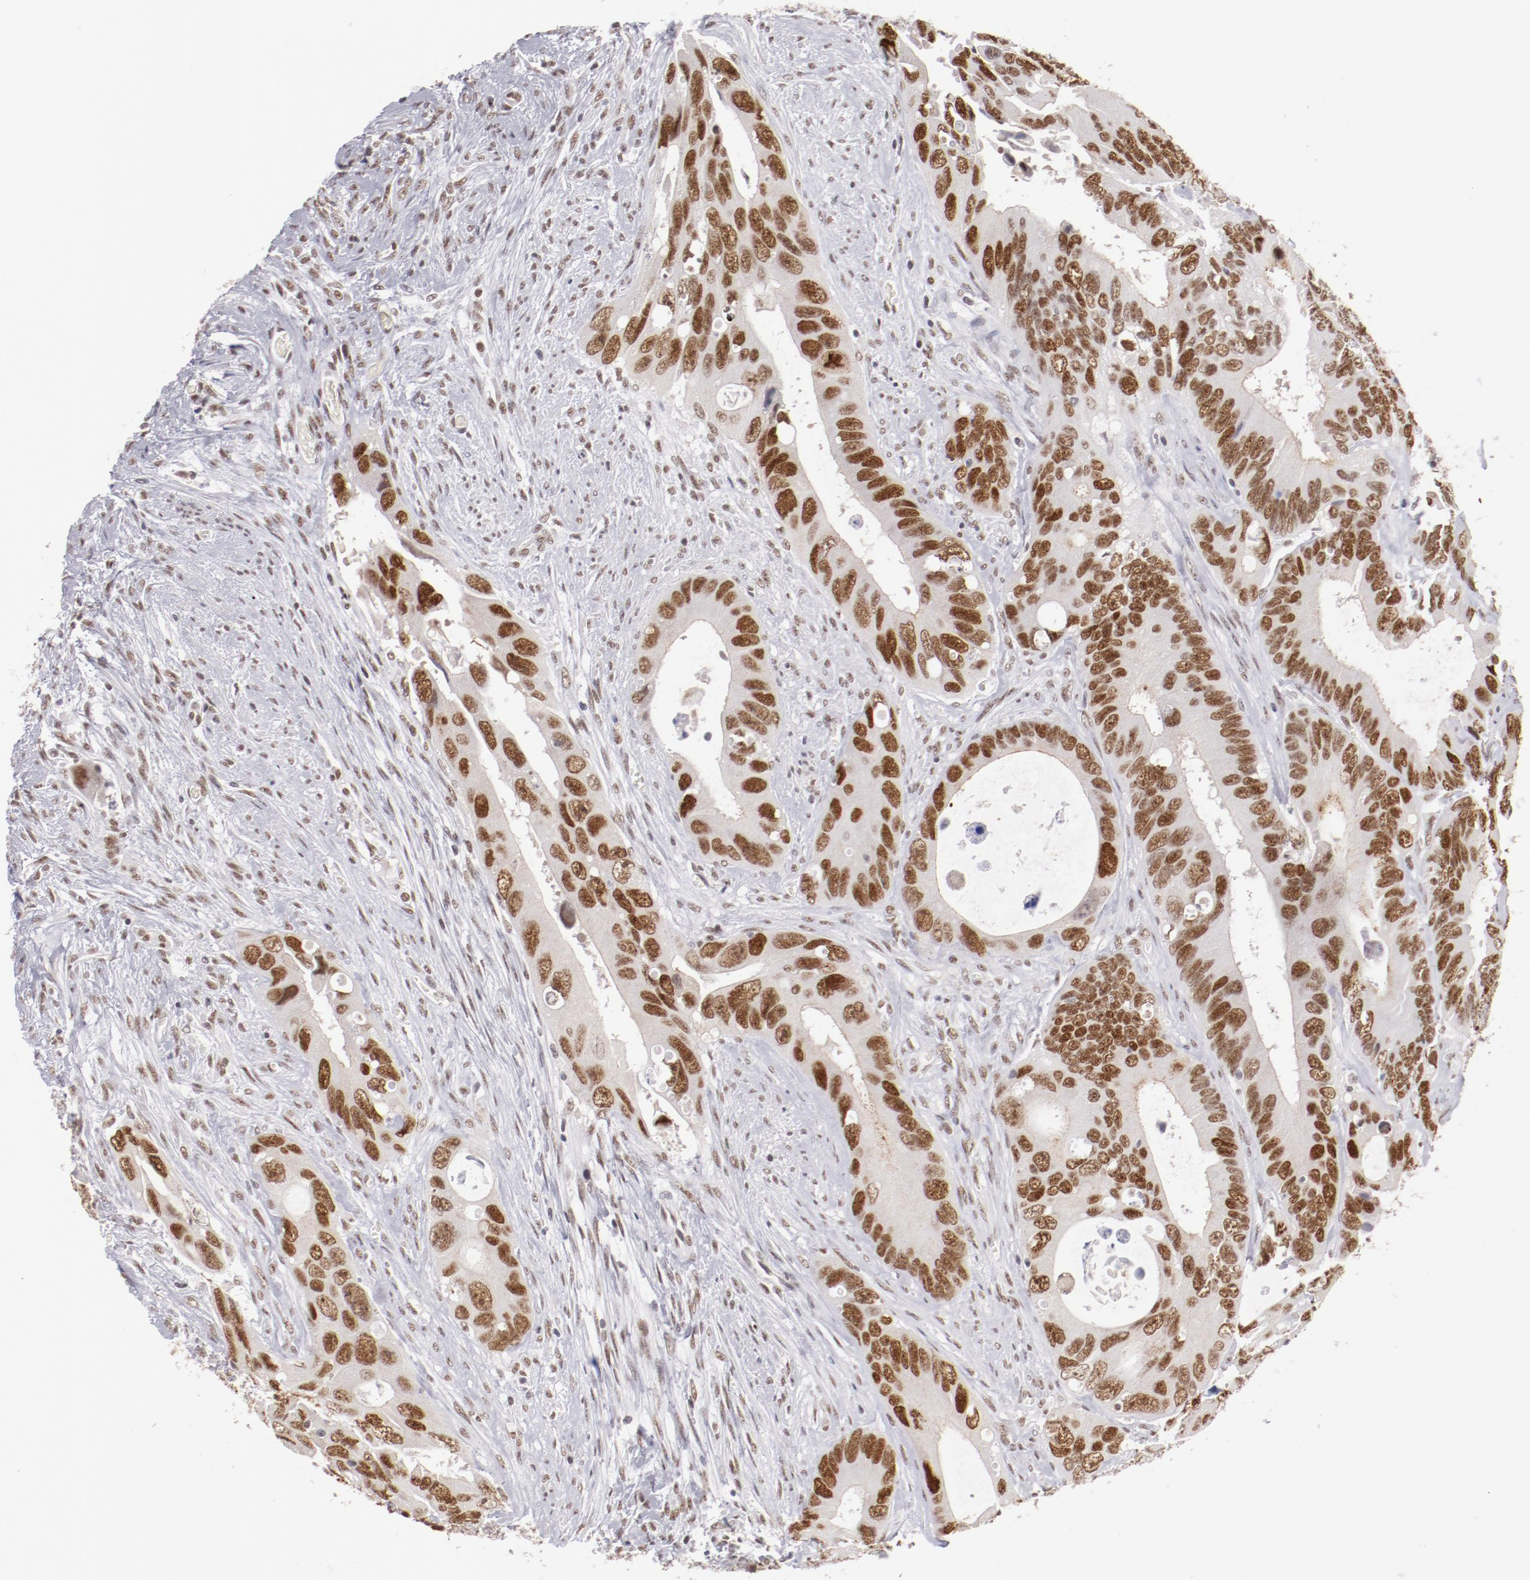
{"staining": {"intensity": "strong", "quantity": ">75%", "location": "nuclear"}, "tissue": "colorectal cancer", "cell_type": "Tumor cells", "image_type": "cancer", "snomed": [{"axis": "morphology", "description": "Adenocarcinoma, NOS"}, {"axis": "topography", "description": "Rectum"}], "caption": "Colorectal adenocarcinoma stained for a protein demonstrates strong nuclear positivity in tumor cells.", "gene": "TFAP4", "patient": {"sex": "male", "age": 70}}